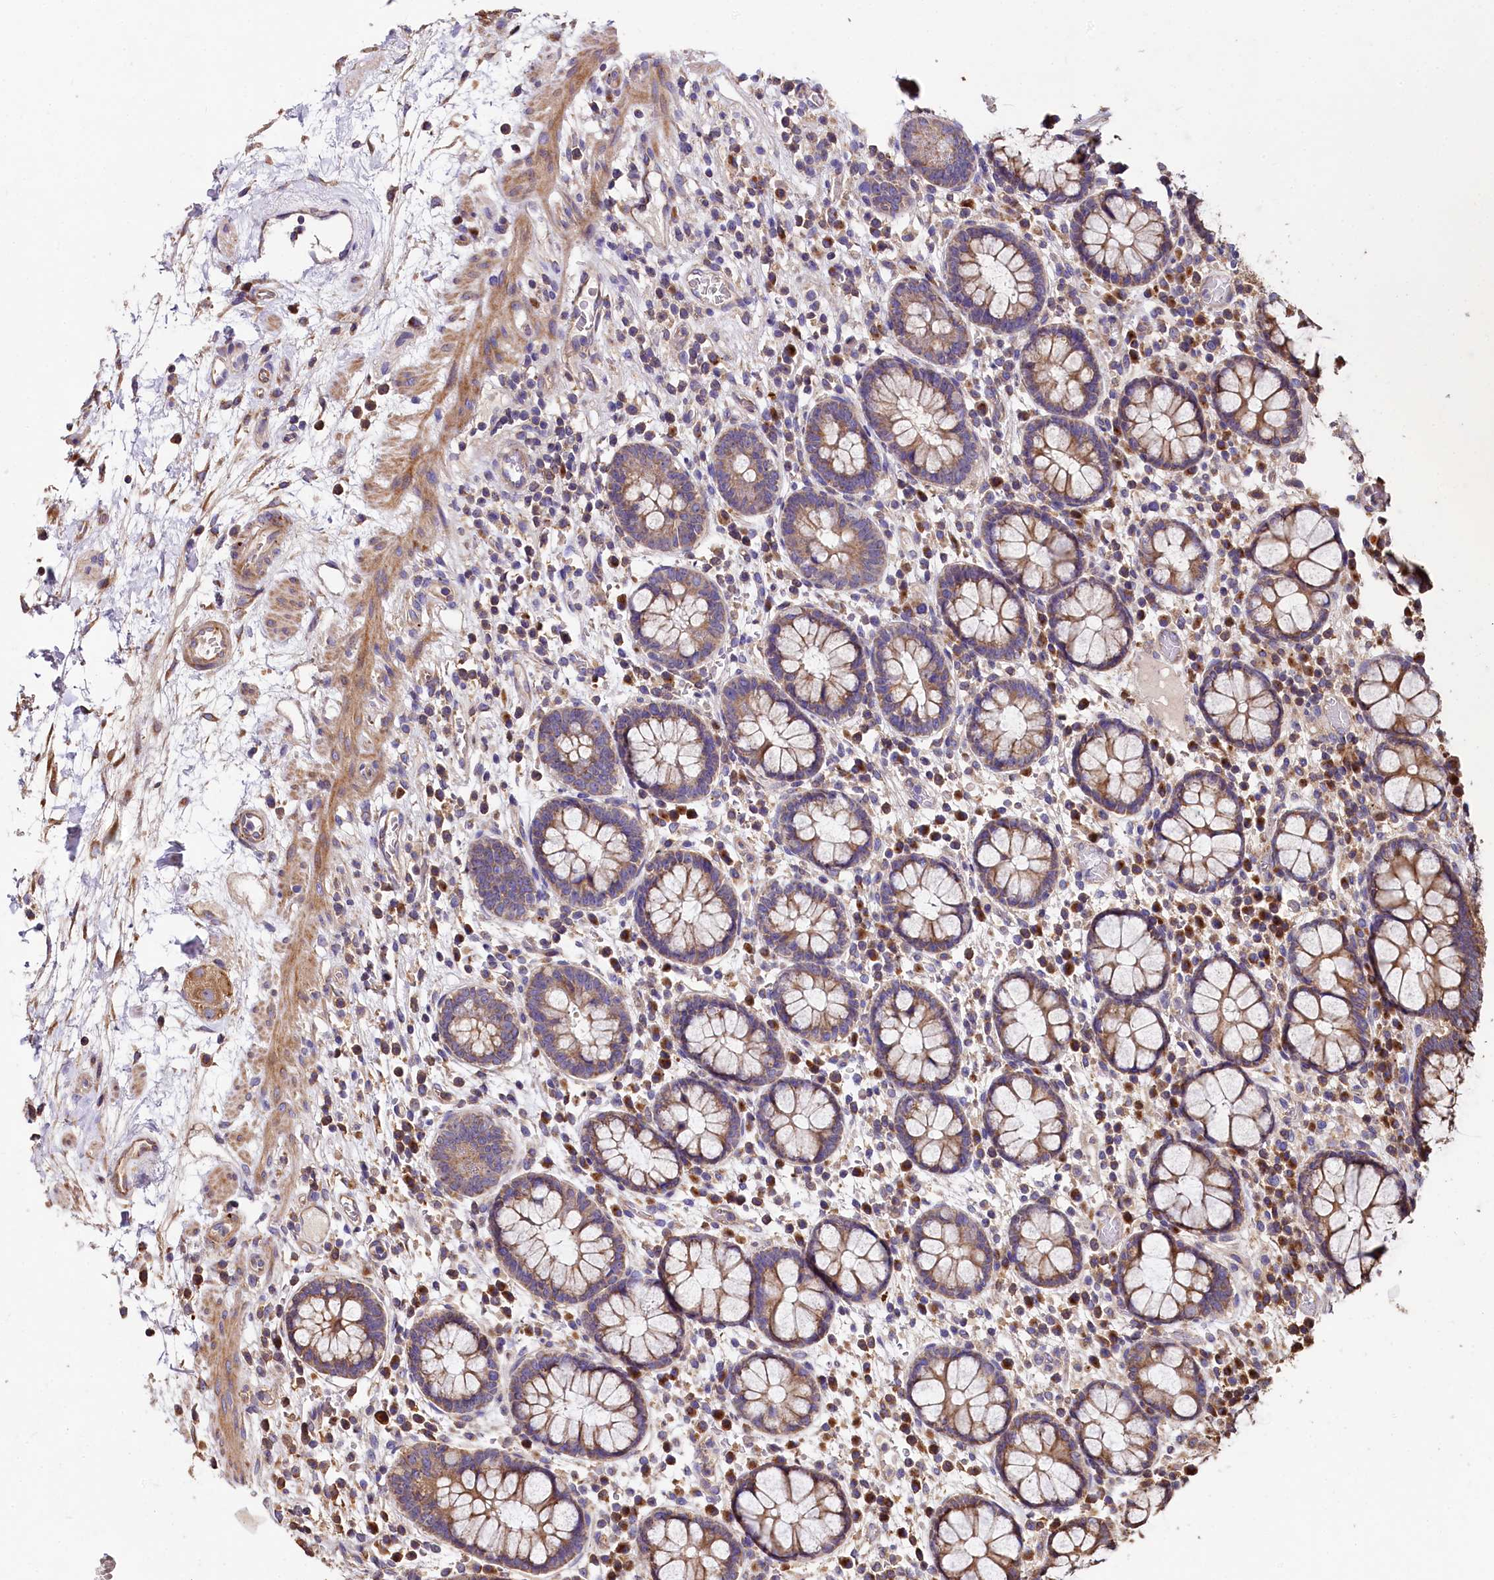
{"staining": {"intensity": "moderate", "quantity": ">75%", "location": "cytoplasmic/membranous"}, "tissue": "colon", "cell_type": "Endothelial cells", "image_type": "normal", "snomed": [{"axis": "morphology", "description": "Normal tissue, NOS"}, {"axis": "topography", "description": "Colon"}], "caption": "Brown immunohistochemical staining in benign human colon exhibits moderate cytoplasmic/membranous positivity in approximately >75% of endothelial cells. The protein is shown in brown color, while the nuclei are stained blue.", "gene": "SPRYD3", "patient": {"sex": "female", "age": 79}}